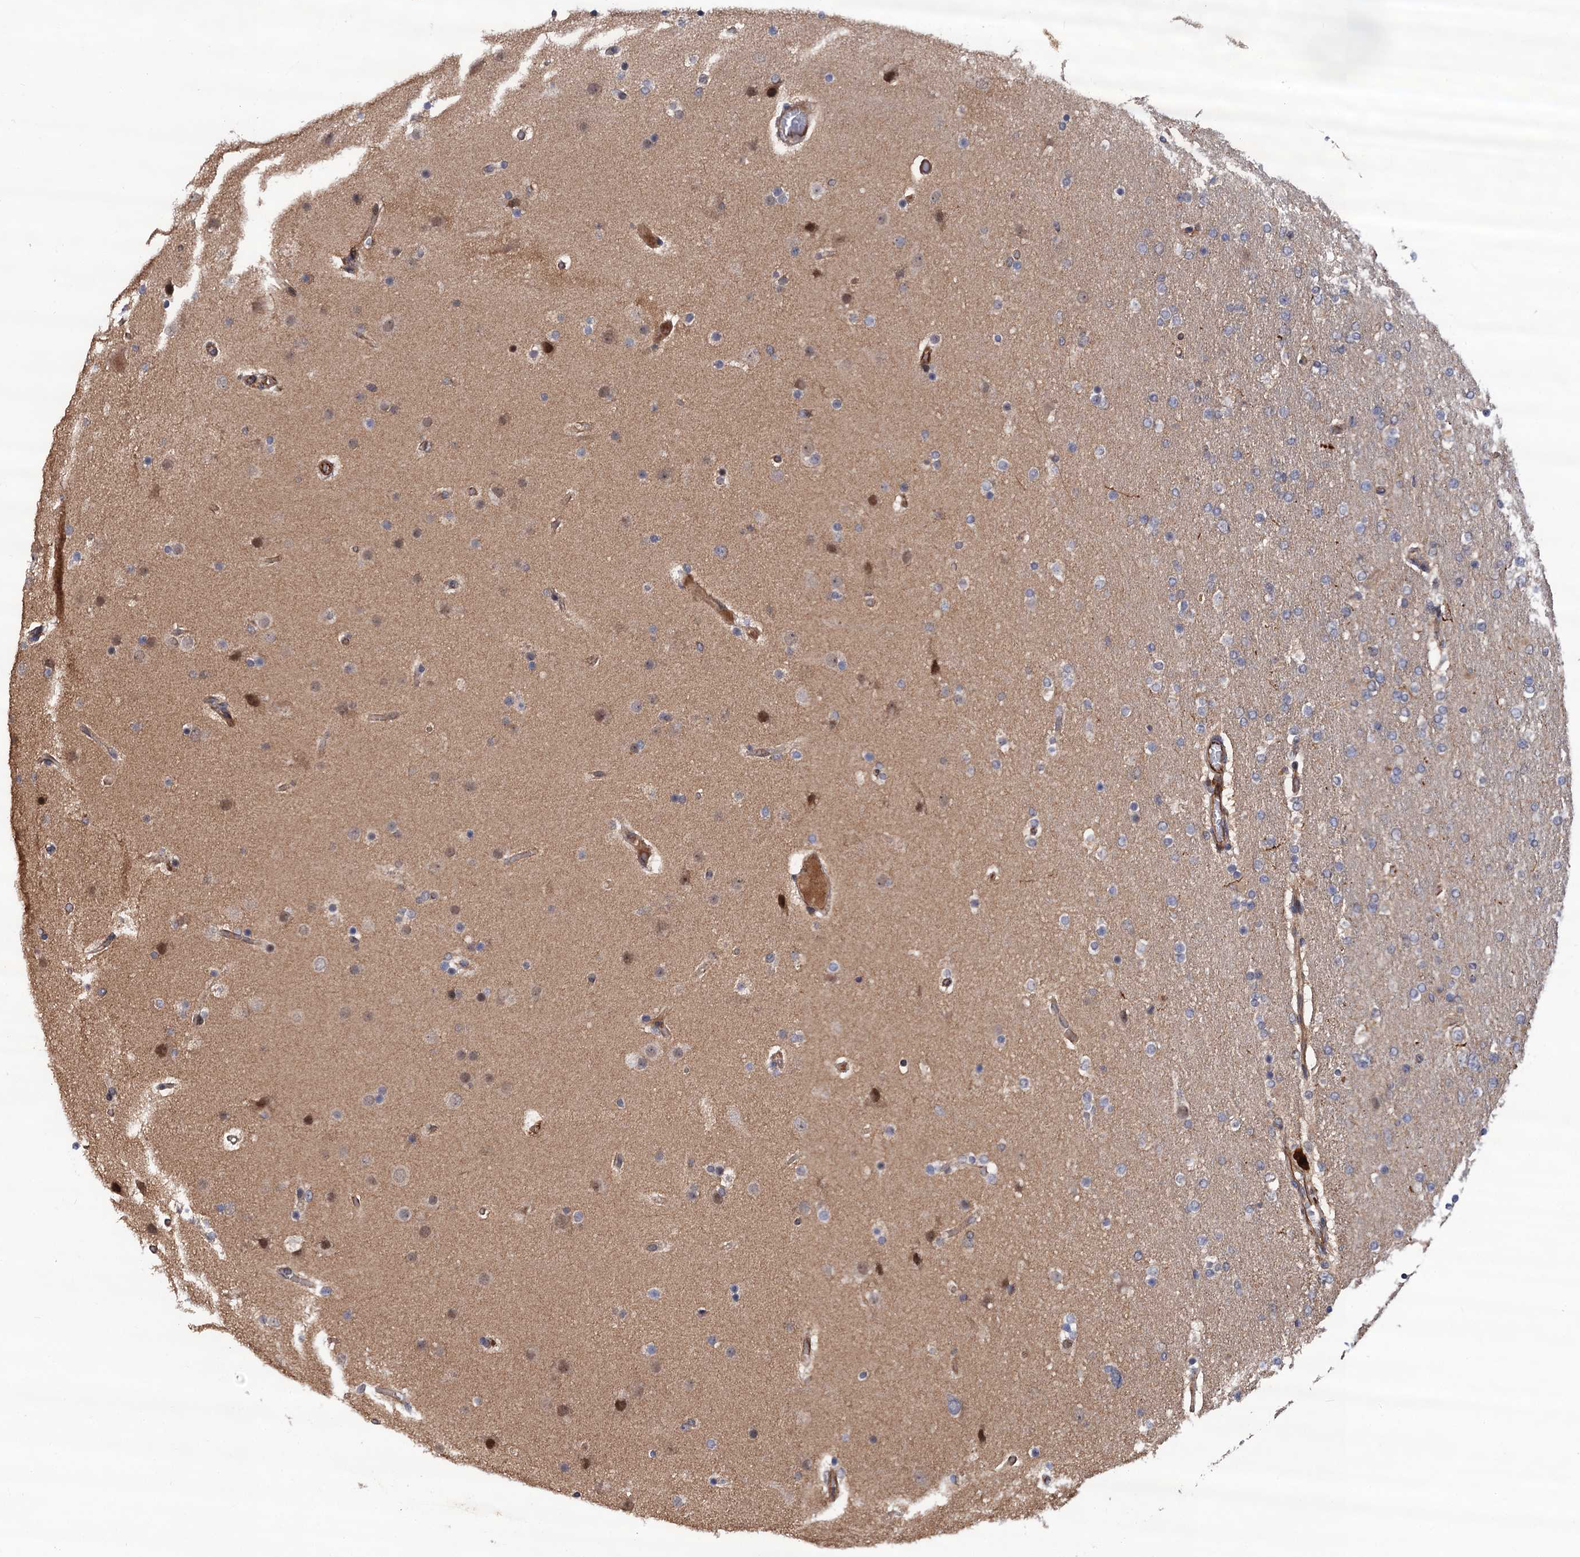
{"staining": {"intensity": "negative", "quantity": "none", "location": "none"}, "tissue": "glioma", "cell_type": "Tumor cells", "image_type": "cancer", "snomed": [{"axis": "morphology", "description": "Glioma, malignant, High grade"}, {"axis": "topography", "description": "Cerebral cortex"}], "caption": "Micrograph shows no significant protein staining in tumor cells of glioma. The staining was performed using DAB to visualize the protein expression in brown, while the nuclei were stained in blue with hematoxylin (Magnification: 20x).", "gene": "FSIP1", "patient": {"sex": "female", "age": 36}}